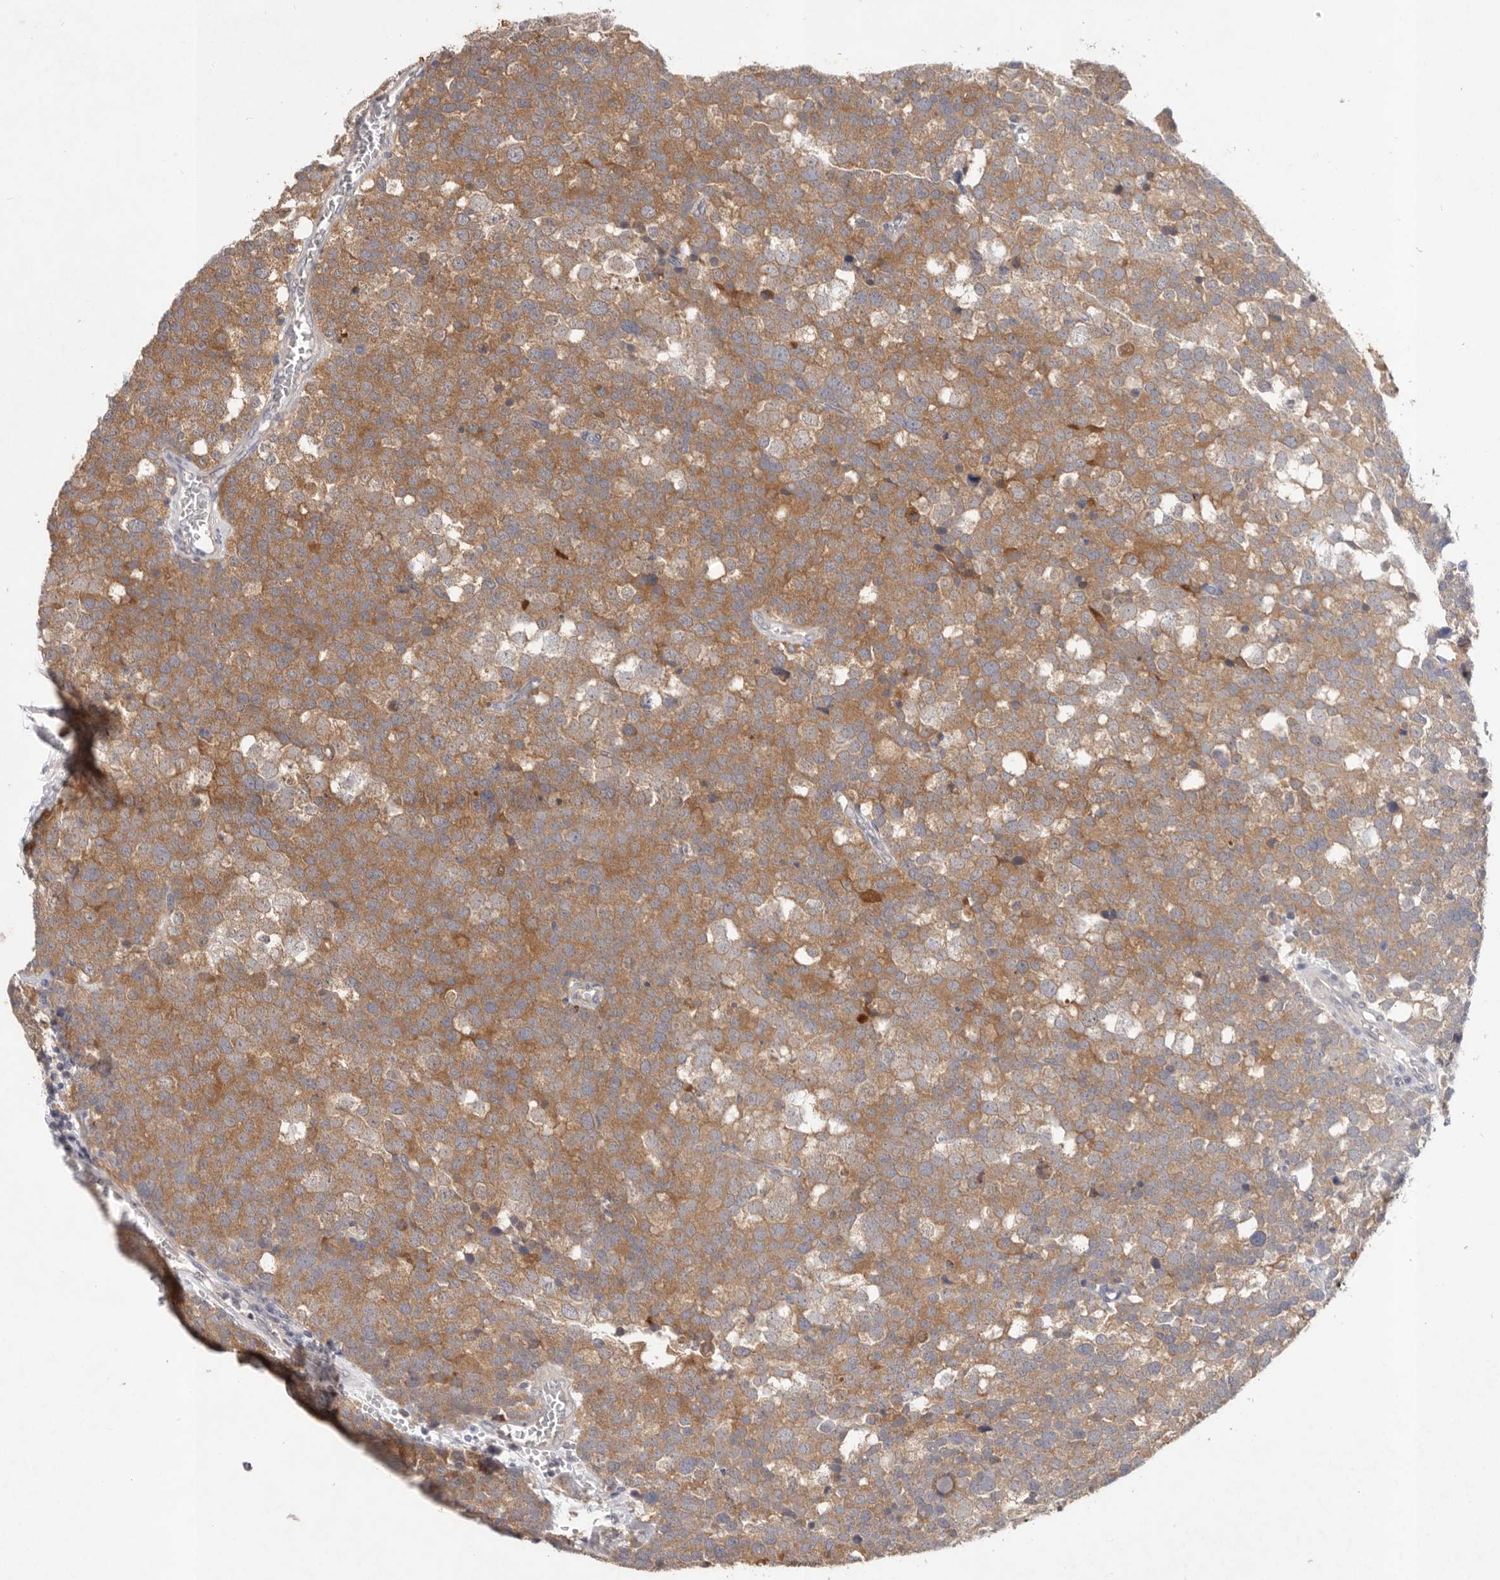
{"staining": {"intensity": "moderate", "quantity": ">75%", "location": "cytoplasmic/membranous"}, "tissue": "testis cancer", "cell_type": "Tumor cells", "image_type": "cancer", "snomed": [{"axis": "morphology", "description": "Seminoma, NOS"}, {"axis": "topography", "description": "Testis"}], "caption": "The immunohistochemical stain highlights moderate cytoplasmic/membranous staining in tumor cells of testis seminoma tissue. (DAB (3,3'-diaminobenzidine) = brown stain, brightfield microscopy at high magnification).", "gene": "WDR77", "patient": {"sex": "male", "age": 71}}